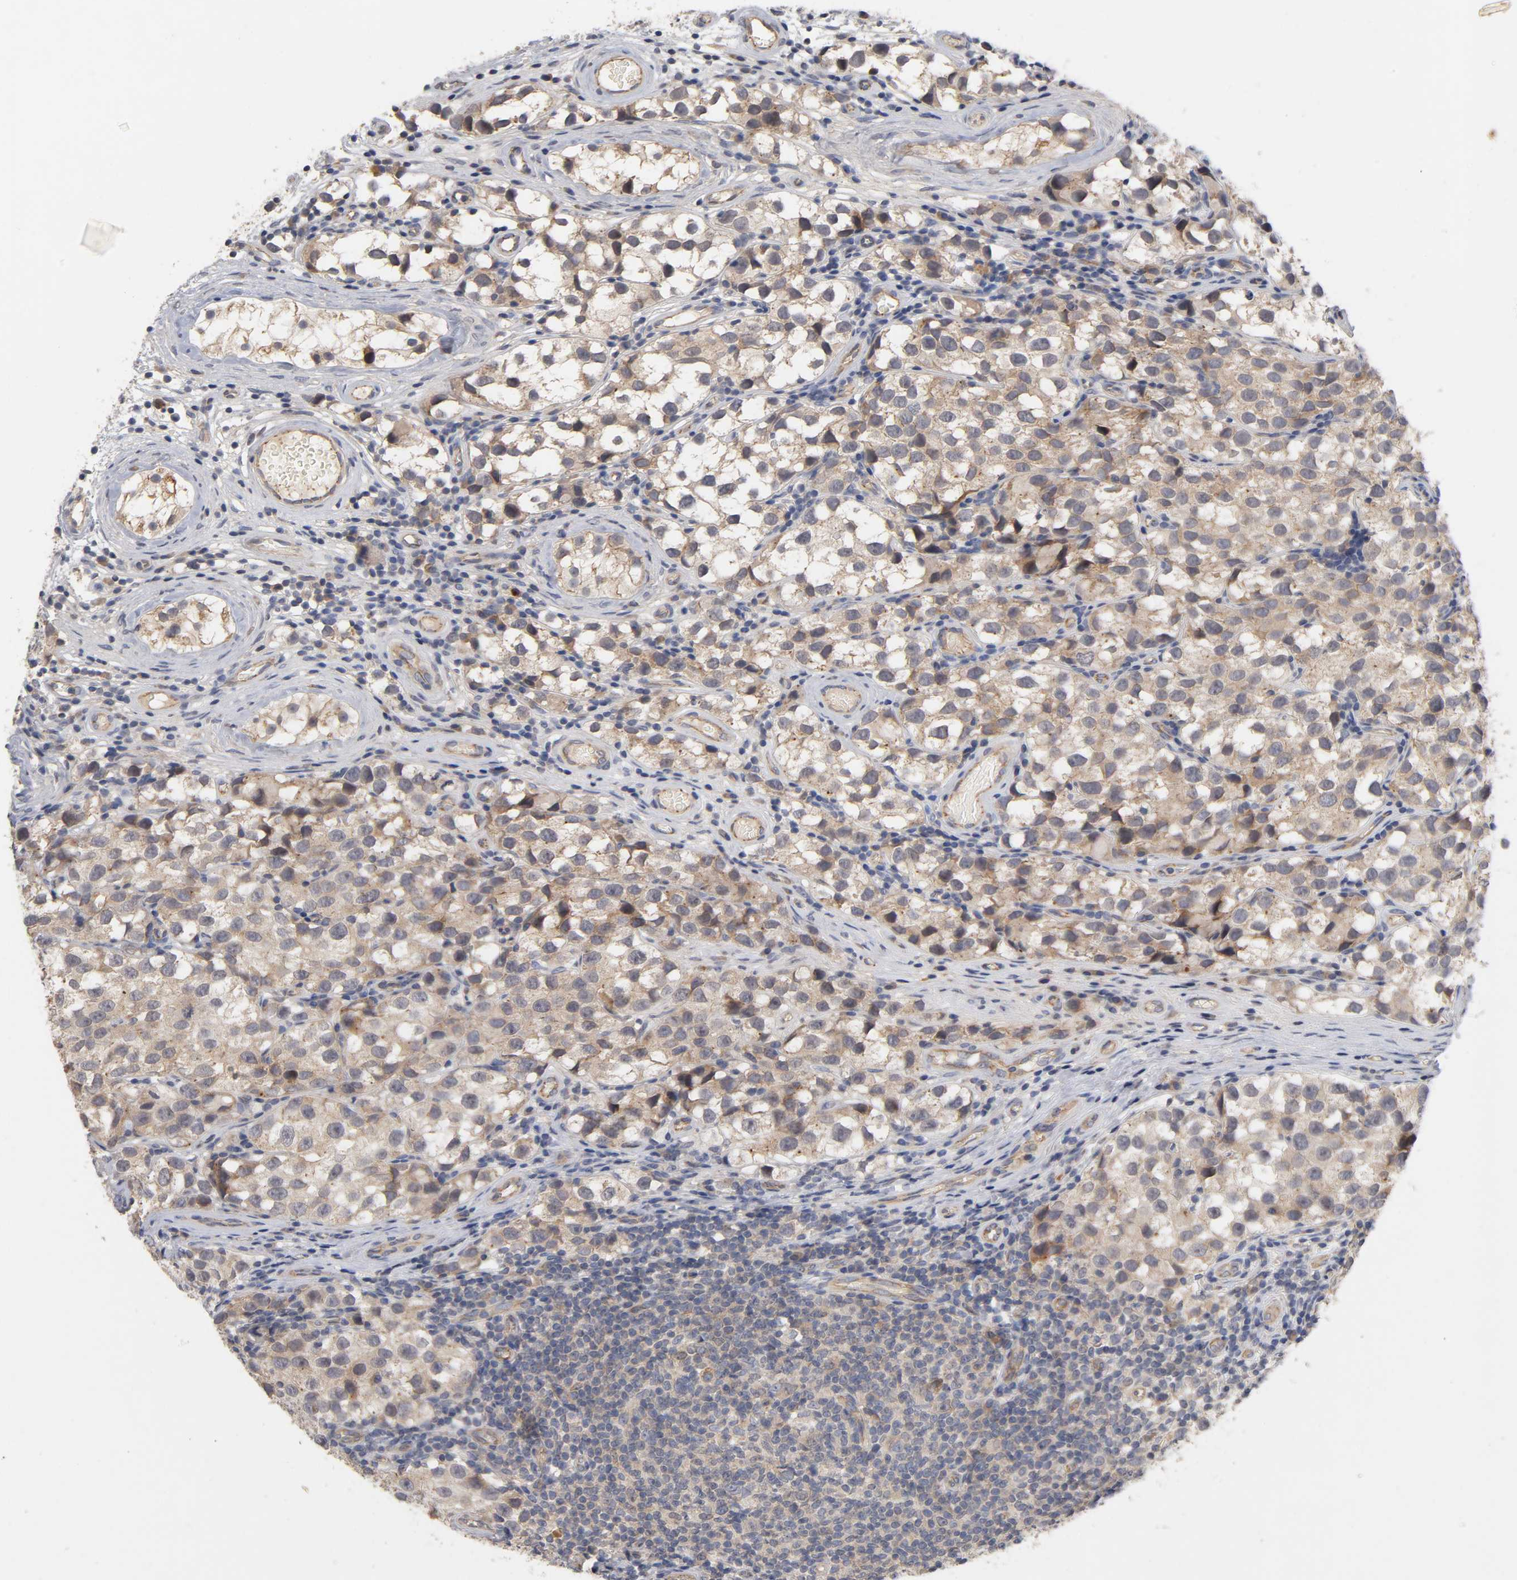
{"staining": {"intensity": "moderate", "quantity": ">75%", "location": "cytoplasmic/membranous"}, "tissue": "testis cancer", "cell_type": "Tumor cells", "image_type": "cancer", "snomed": [{"axis": "morphology", "description": "Seminoma, NOS"}, {"axis": "topography", "description": "Testis"}], "caption": "Human seminoma (testis) stained for a protein (brown) shows moderate cytoplasmic/membranous positive positivity in about >75% of tumor cells.", "gene": "PDZD11", "patient": {"sex": "male", "age": 39}}